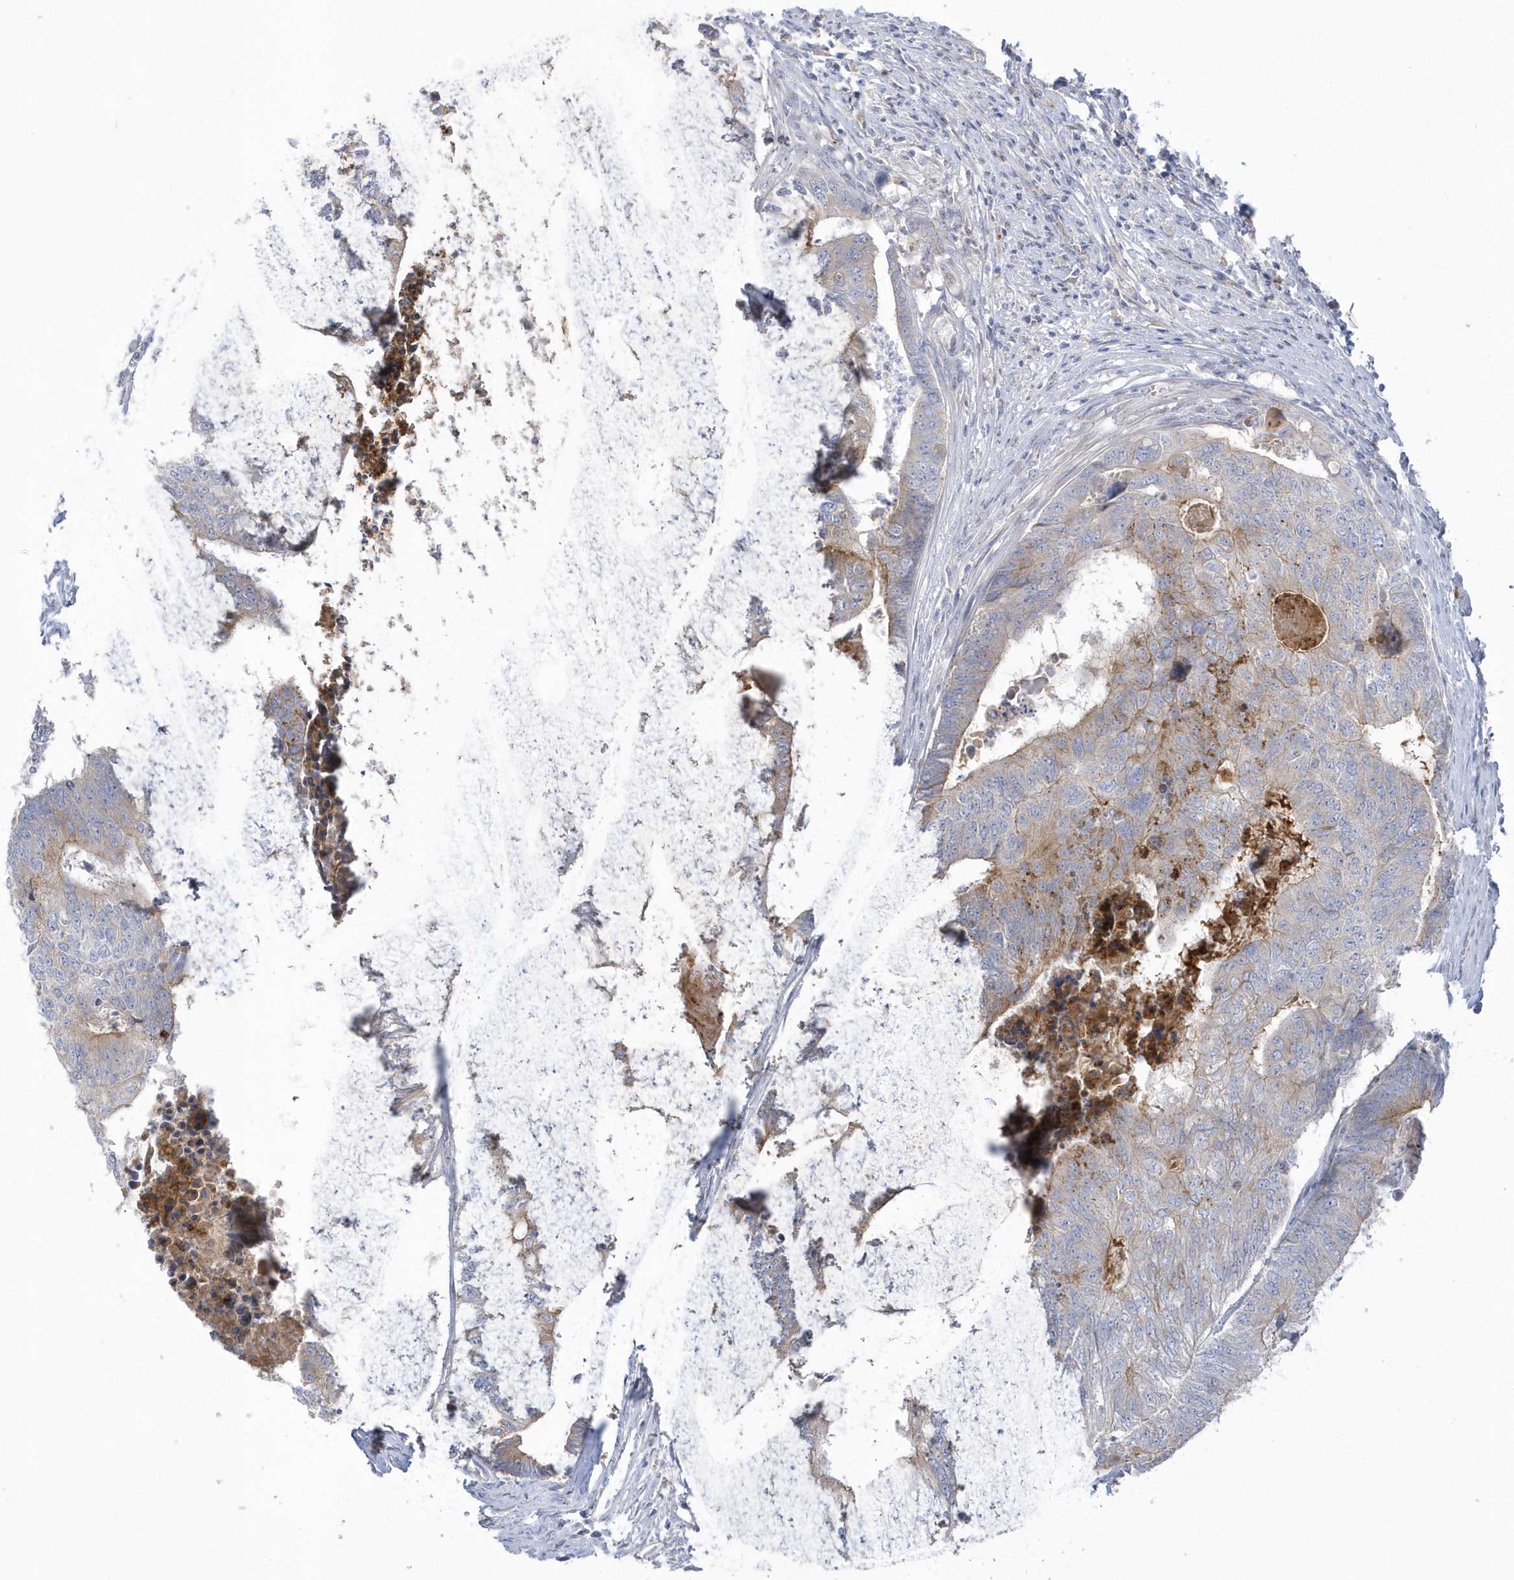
{"staining": {"intensity": "weak", "quantity": "25%-75%", "location": "cytoplasmic/membranous"}, "tissue": "colorectal cancer", "cell_type": "Tumor cells", "image_type": "cancer", "snomed": [{"axis": "morphology", "description": "Adenocarcinoma, NOS"}, {"axis": "topography", "description": "Colon"}], "caption": "Immunohistochemical staining of colorectal cancer demonstrates low levels of weak cytoplasmic/membranous staining in approximately 25%-75% of tumor cells.", "gene": "SEMA3D", "patient": {"sex": "female", "age": 67}}